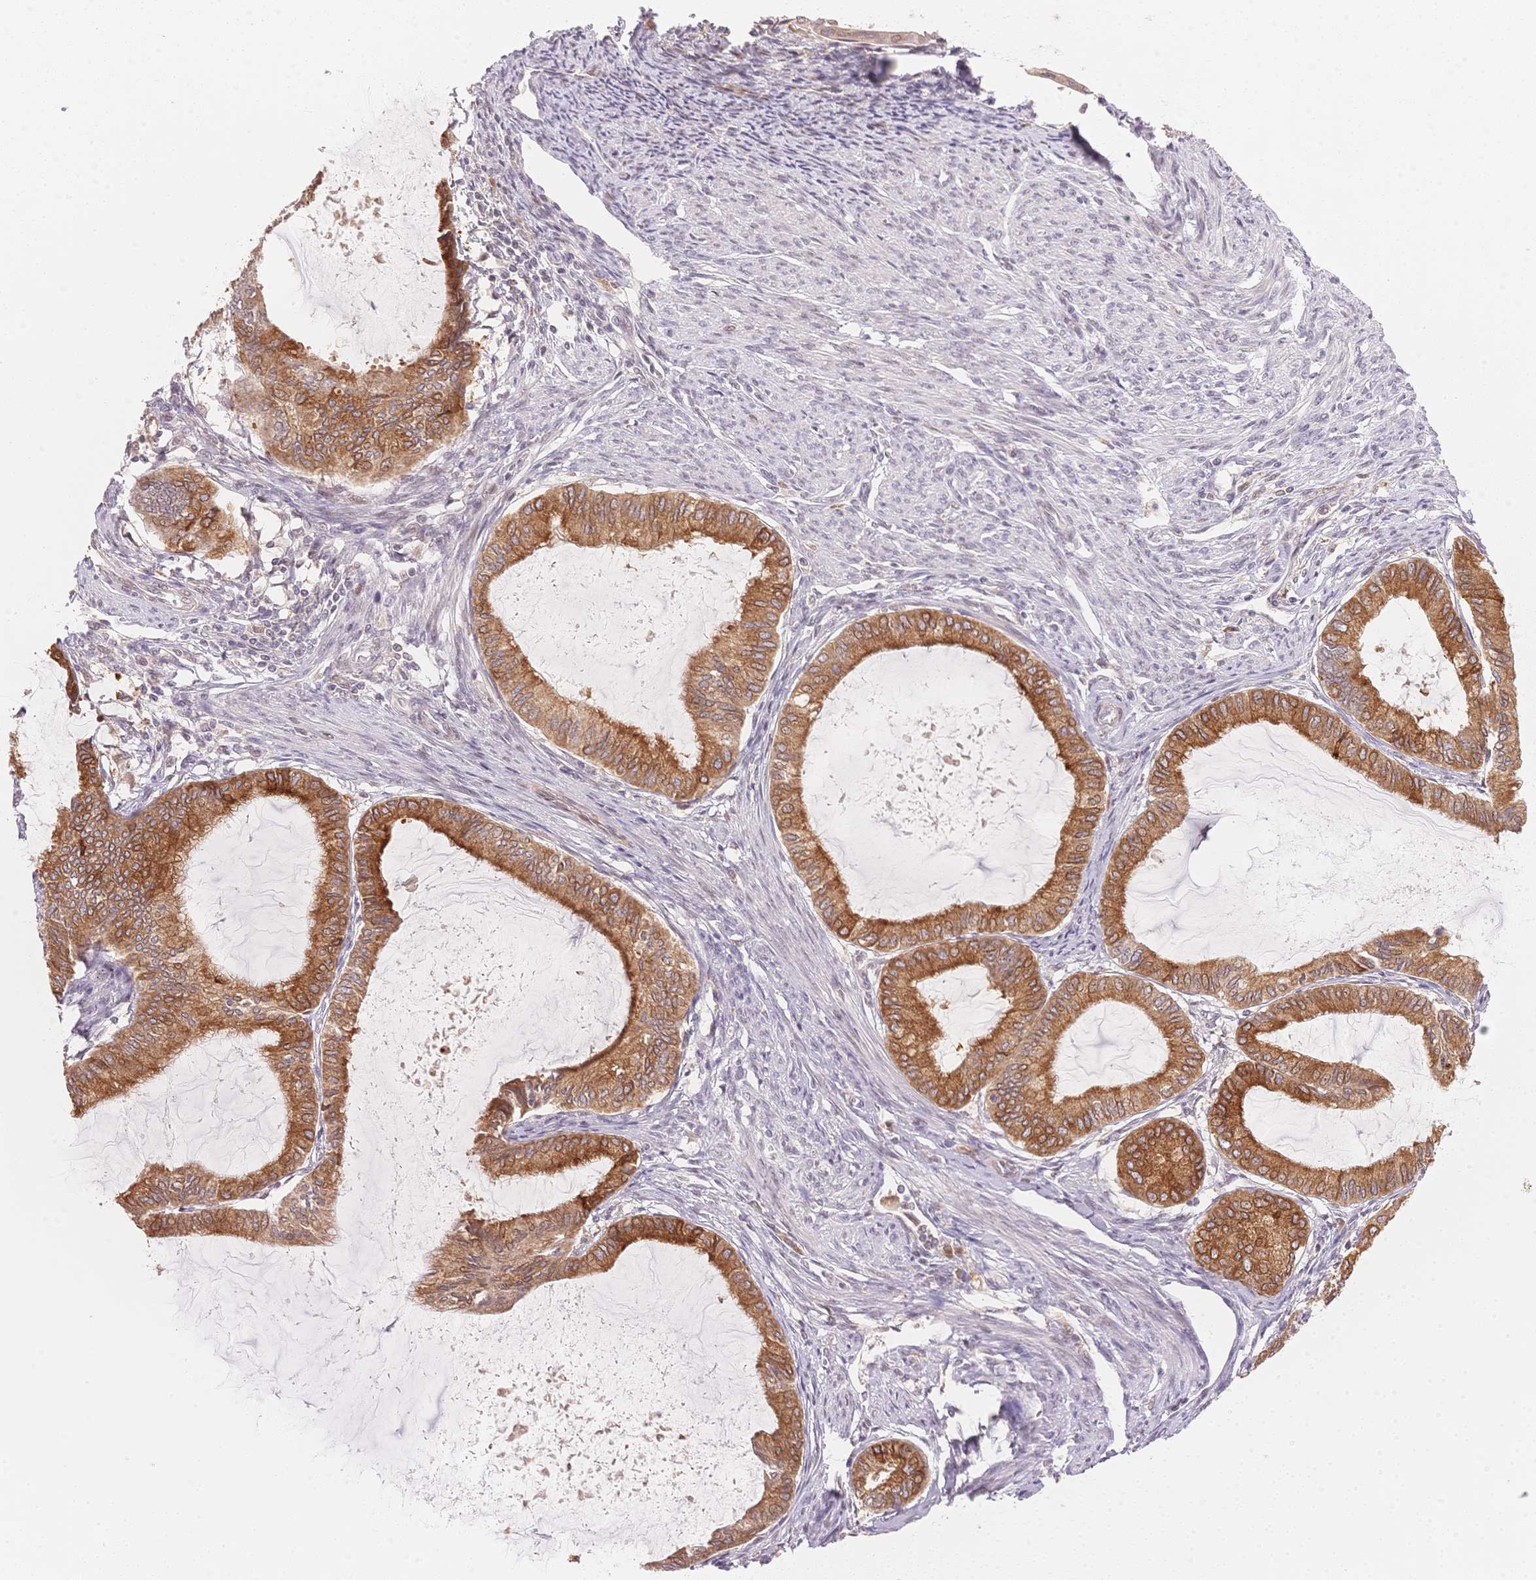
{"staining": {"intensity": "moderate", "quantity": ">75%", "location": "cytoplasmic/membranous,nuclear"}, "tissue": "endometrial cancer", "cell_type": "Tumor cells", "image_type": "cancer", "snomed": [{"axis": "morphology", "description": "Adenocarcinoma, NOS"}, {"axis": "topography", "description": "Endometrium"}], "caption": "Human adenocarcinoma (endometrial) stained with a protein marker exhibits moderate staining in tumor cells.", "gene": "STK39", "patient": {"sex": "female", "age": 86}}